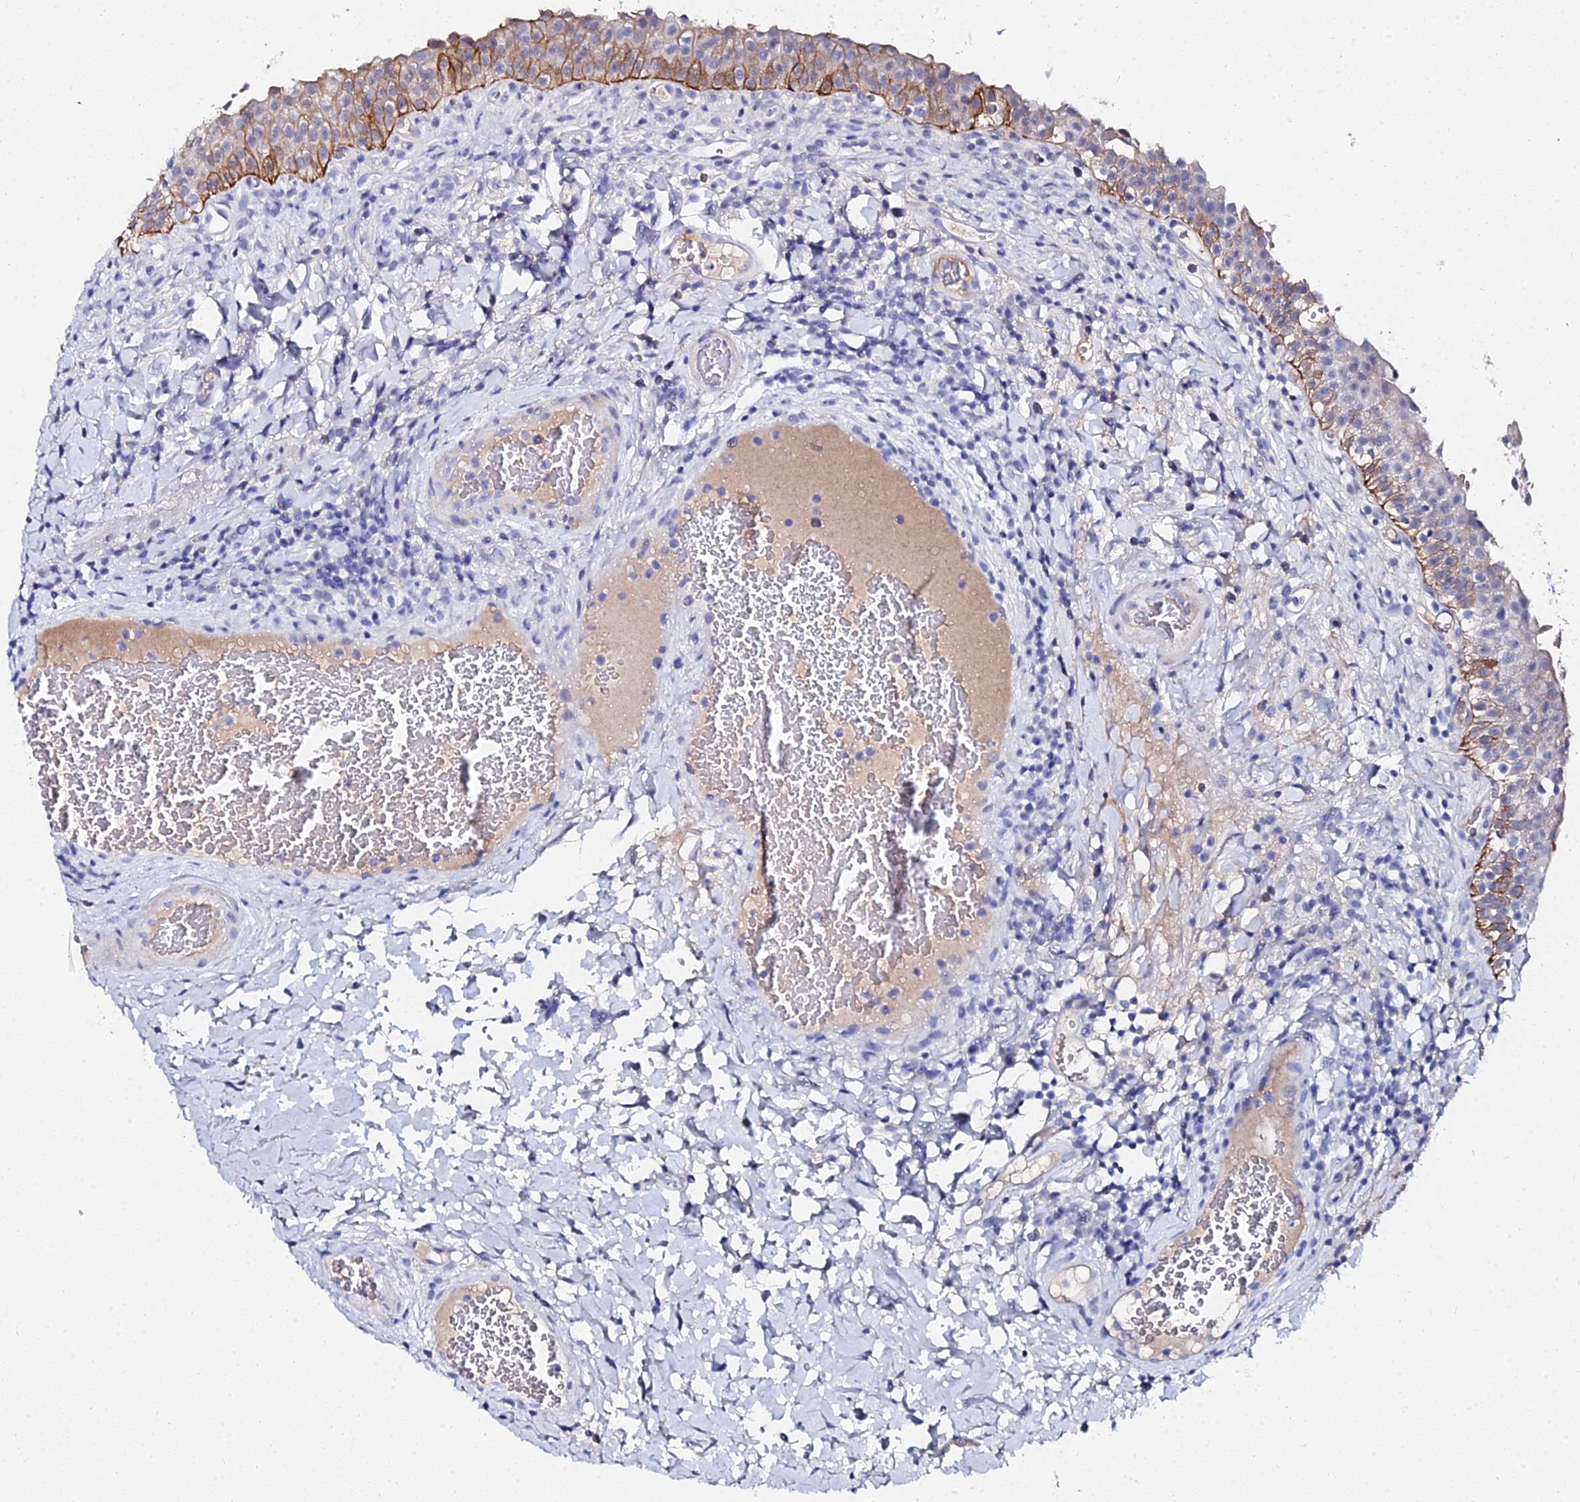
{"staining": {"intensity": "strong", "quantity": "25%-75%", "location": "cytoplasmic/membranous"}, "tissue": "urinary bladder", "cell_type": "Urothelial cells", "image_type": "normal", "snomed": [{"axis": "morphology", "description": "Normal tissue, NOS"}, {"axis": "morphology", "description": "Inflammation, NOS"}, {"axis": "topography", "description": "Urinary bladder"}], "caption": "This histopathology image reveals unremarkable urinary bladder stained with immunohistochemistry to label a protein in brown. The cytoplasmic/membranous of urothelial cells show strong positivity for the protein. Nuclei are counter-stained blue.", "gene": "KRT17", "patient": {"sex": "male", "age": 64}}